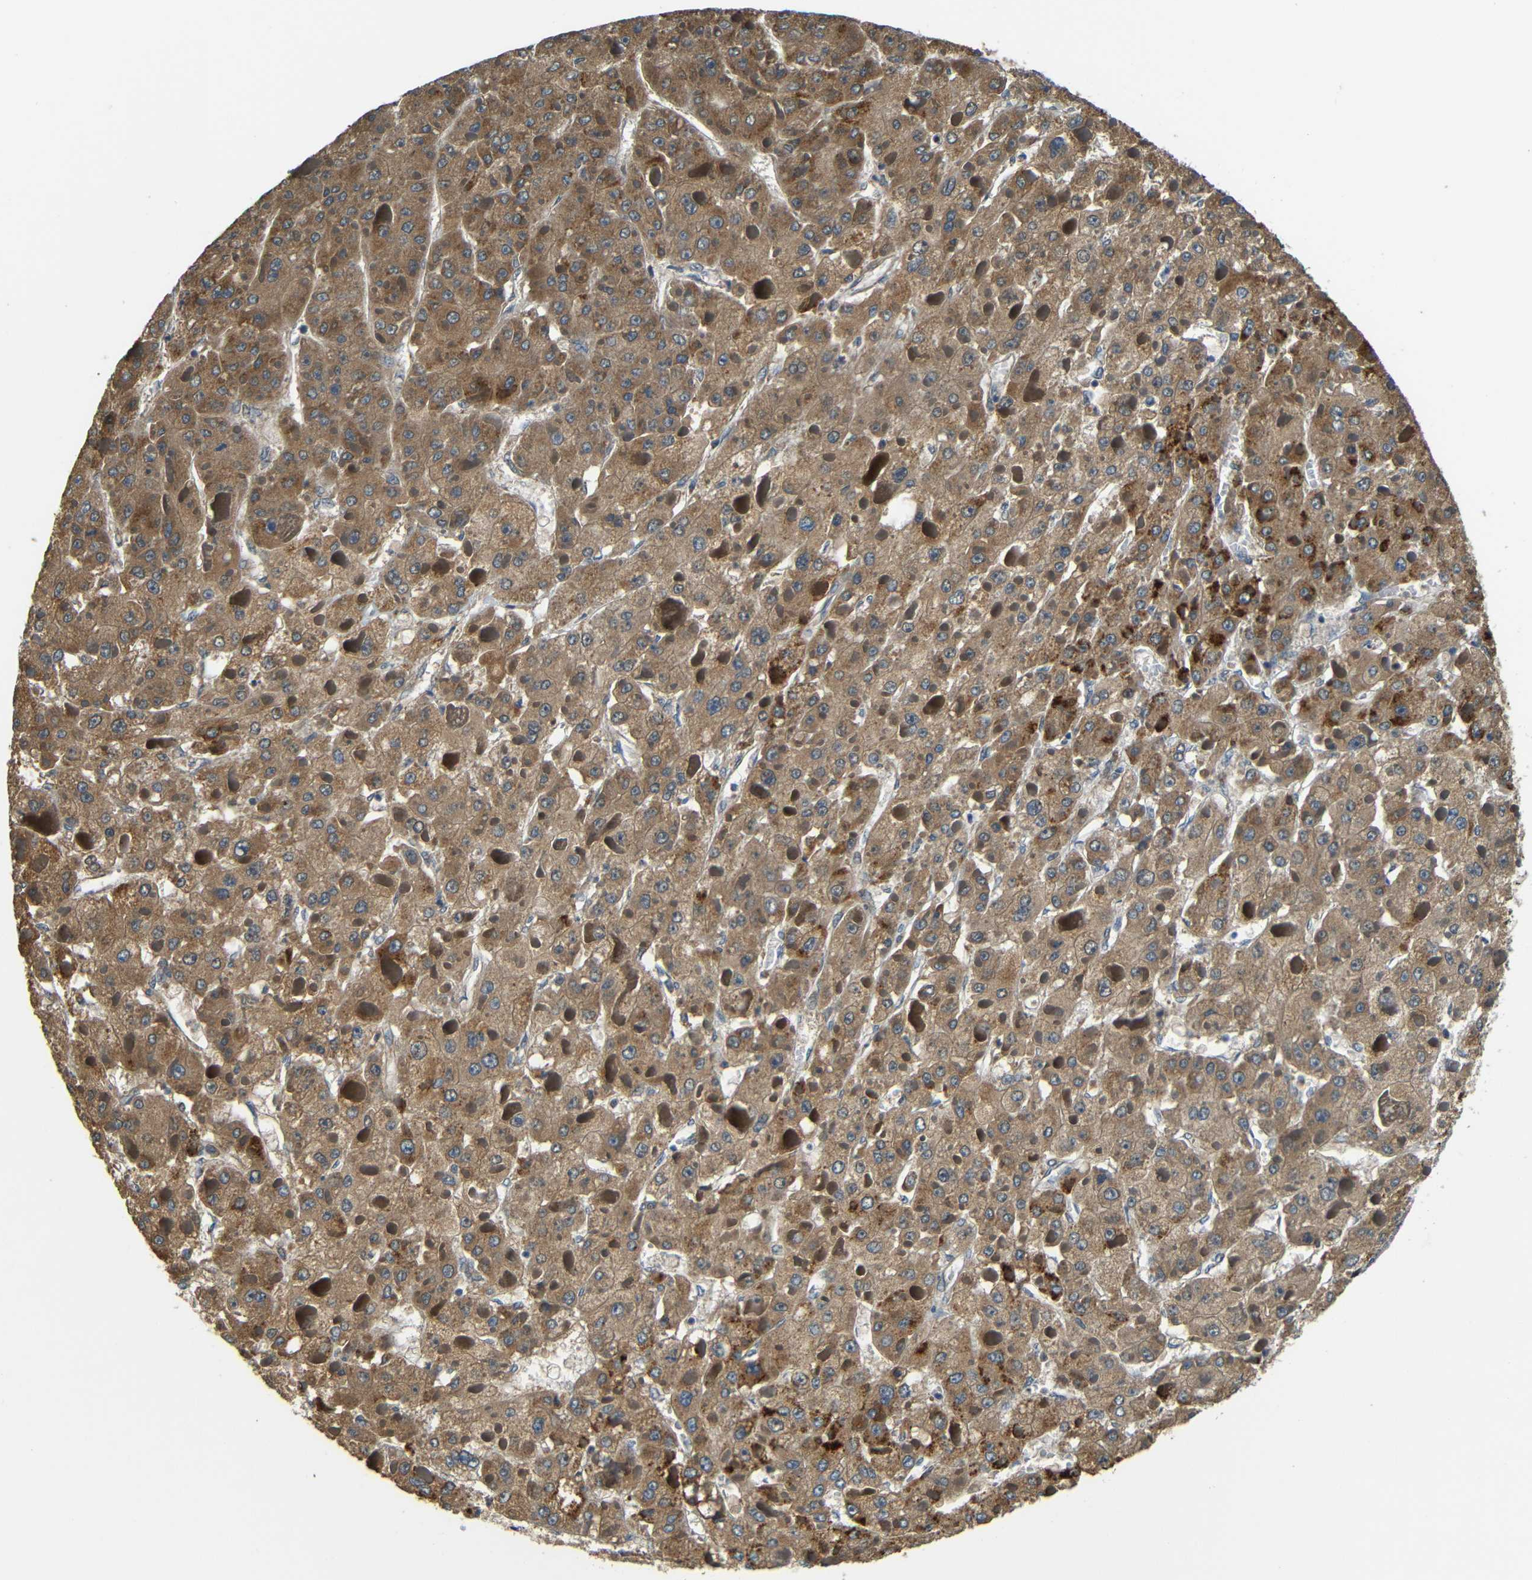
{"staining": {"intensity": "moderate", "quantity": ">75%", "location": "cytoplasmic/membranous"}, "tissue": "liver cancer", "cell_type": "Tumor cells", "image_type": "cancer", "snomed": [{"axis": "morphology", "description": "Carcinoma, Hepatocellular, NOS"}, {"axis": "topography", "description": "Liver"}], "caption": "Tumor cells demonstrate moderate cytoplasmic/membranous positivity in approximately >75% of cells in hepatocellular carcinoma (liver).", "gene": "FNDC3A", "patient": {"sex": "female", "age": 73}}